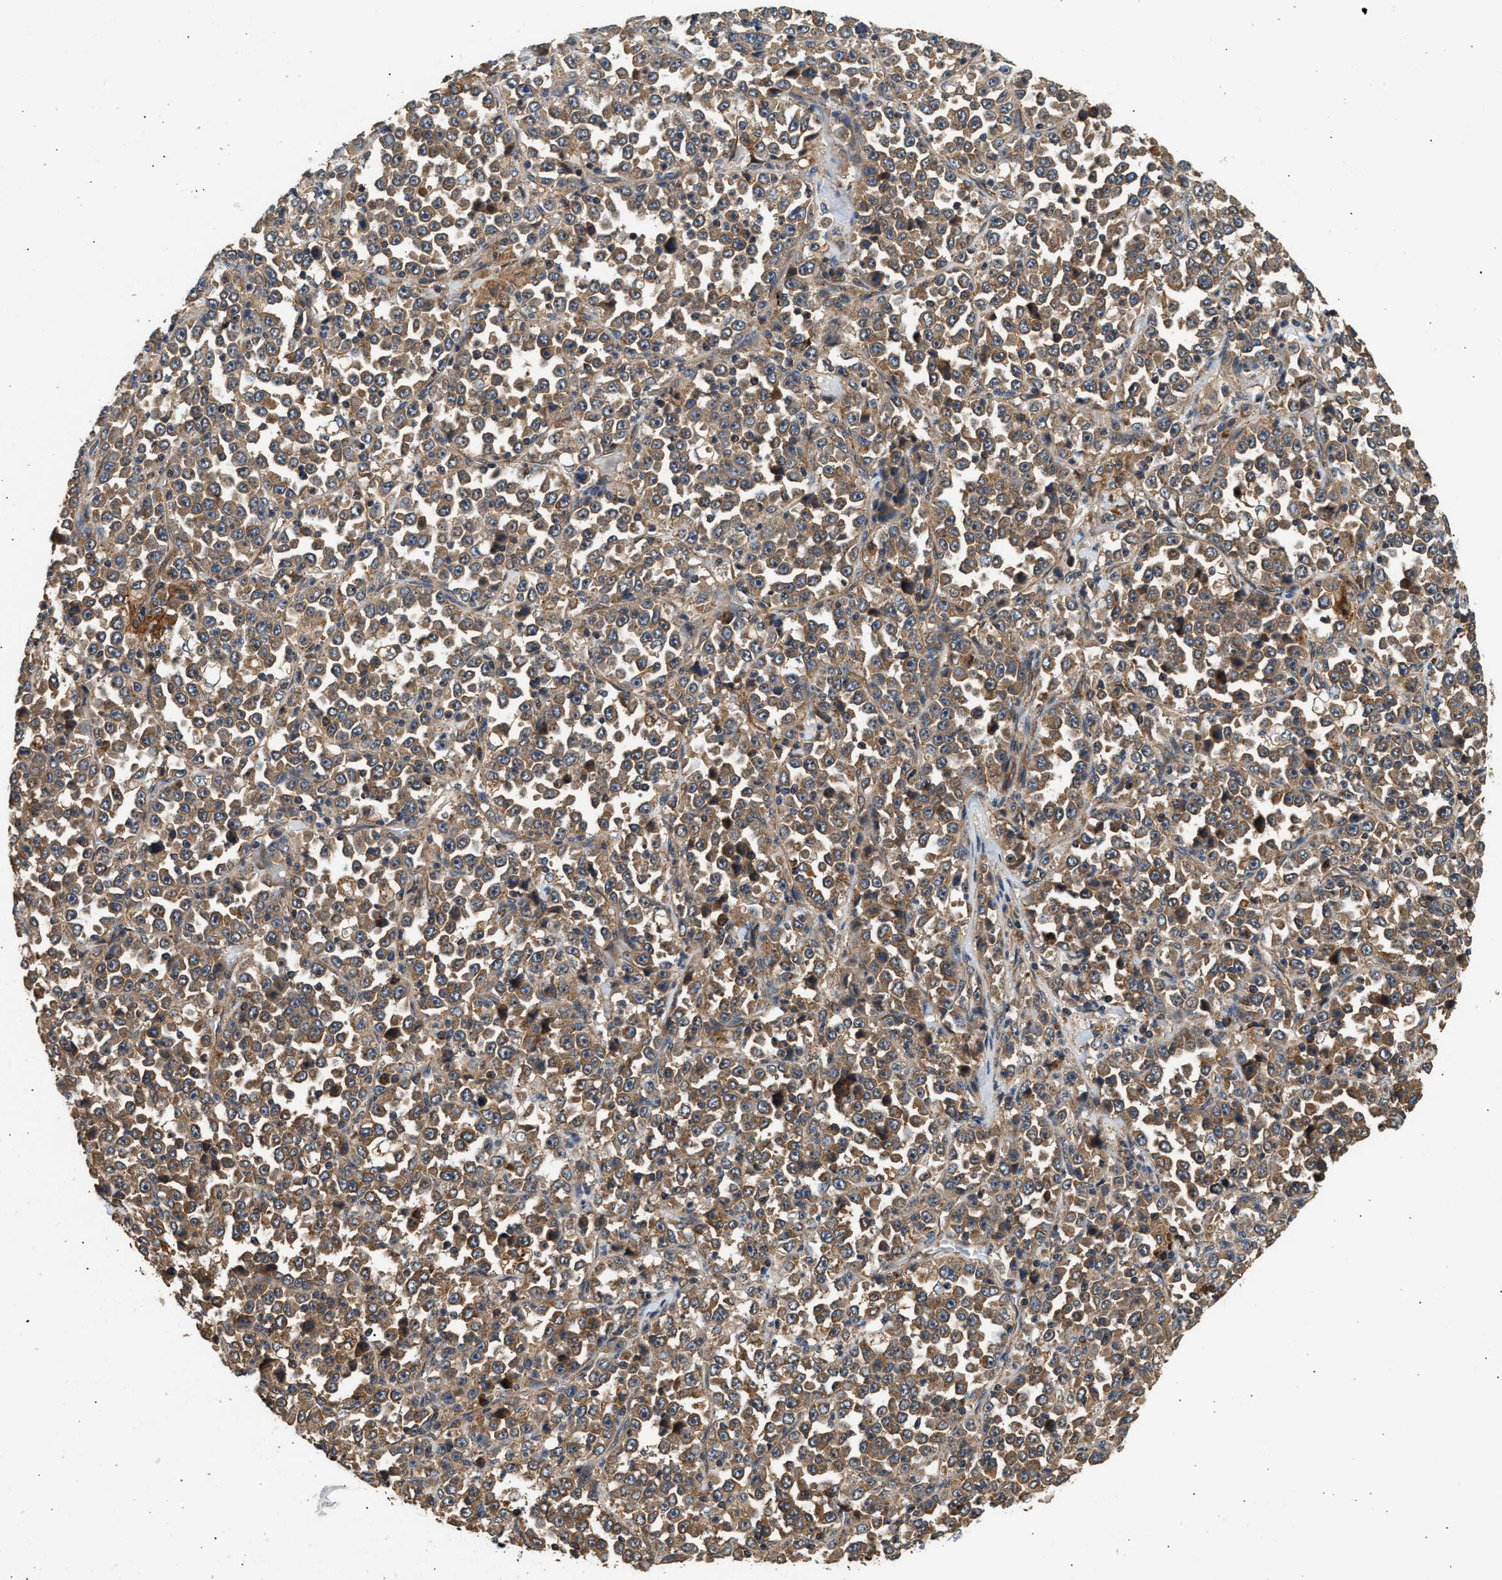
{"staining": {"intensity": "moderate", "quantity": ">75%", "location": "cytoplasmic/membranous"}, "tissue": "stomach cancer", "cell_type": "Tumor cells", "image_type": "cancer", "snomed": [{"axis": "morphology", "description": "Normal tissue, NOS"}, {"axis": "morphology", "description": "Adenocarcinoma, NOS"}, {"axis": "topography", "description": "Stomach, upper"}, {"axis": "topography", "description": "Stomach"}], "caption": "Immunohistochemistry micrograph of neoplastic tissue: human stomach cancer (adenocarcinoma) stained using immunohistochemistry shows medium levels of moderate protein expression localized specifically in the cytoplasmic/membranous of tumor cells, appearing as a cytoplasmic/membranous brown color.", "gene": "DUSP14", "patient": {"sex": "male", "age": 59}}